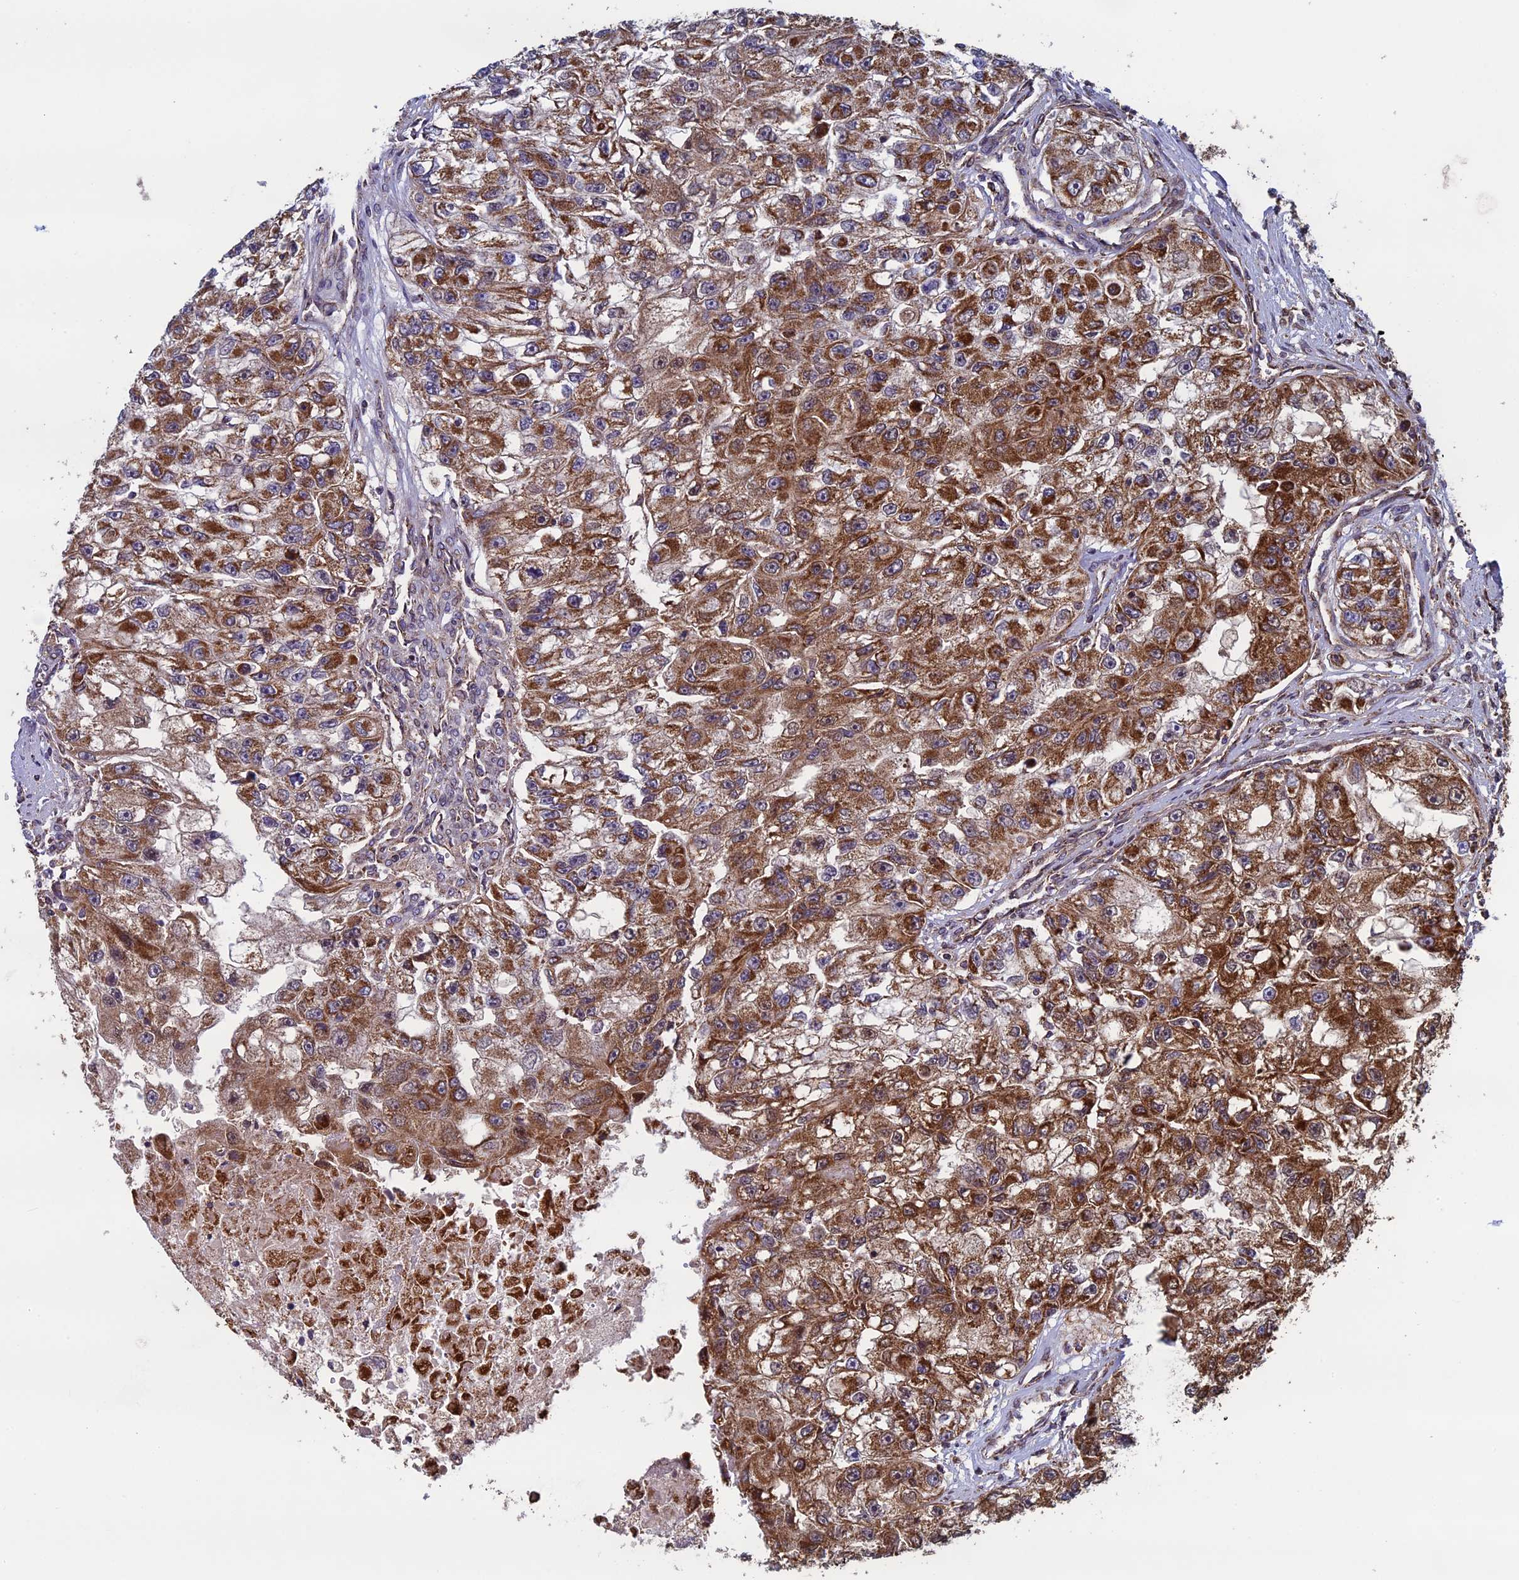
{"staining": {"intensity": "strong", "quantity": ">75%", "location": "cytoplasmic/membranous"}, "tissue": "renal cancer", "cell_type": "Tumor cells", "image_type": "cancer", "snomed": [{"axis": "morphology", "description": "Adenocarcinoma, NOS"}, {"axis": "topography", "description": "Kidney"}], "caption": "Human renal cancer stained for a protein (brown) displays strong cytoplasmic/membranous positive staining in about >75% of tumor cells.", "gene": "CCDC8", "patient": {"sex": "male", "age": 63}}